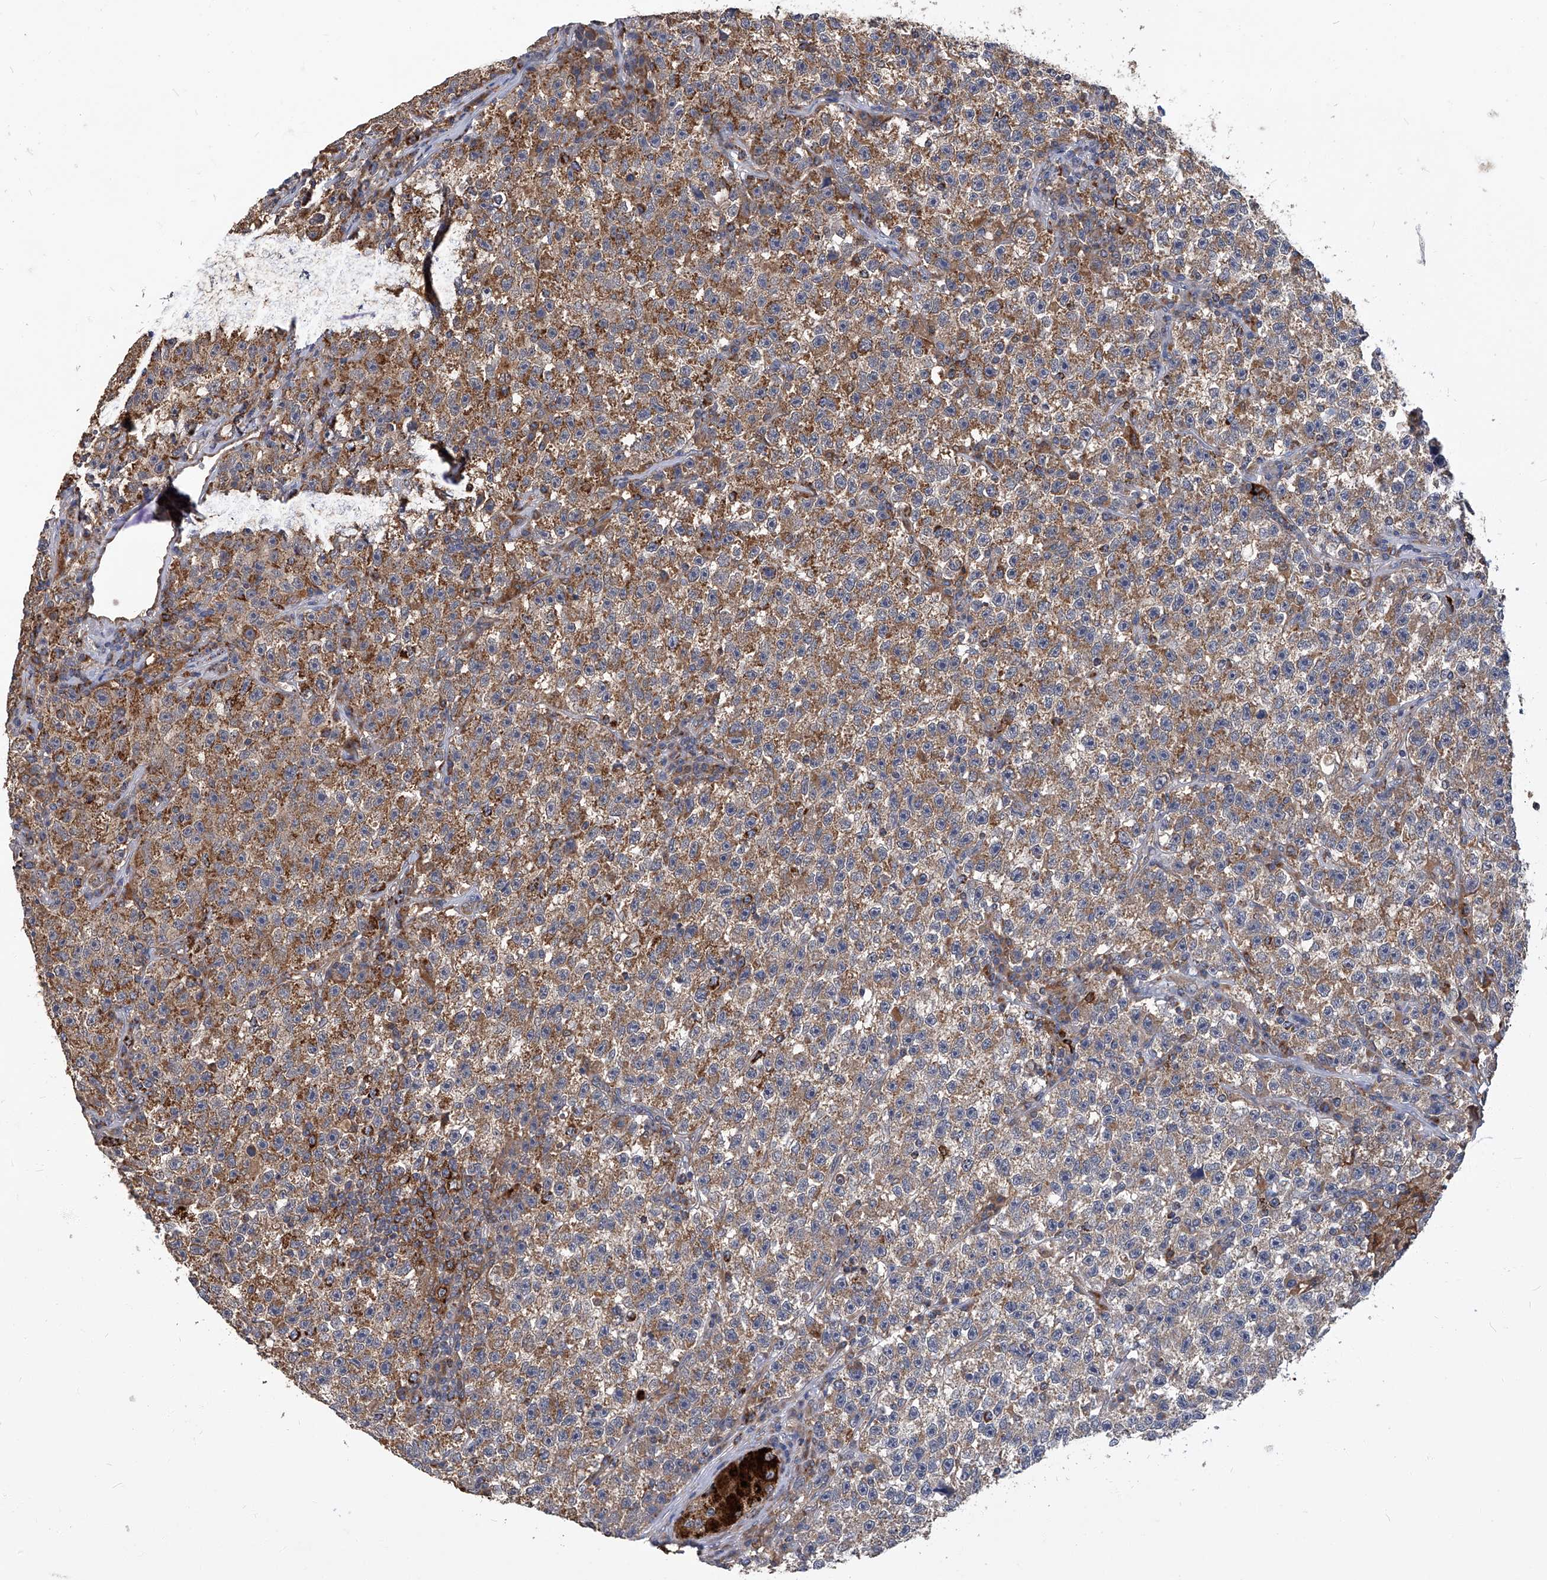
{"staining": {"intensity": "moderate", "quantity": "25%-75%", "location": "cytoplasmic/membranous"}, "tissue": "testis cancer", "cell_type": "Tumor cells", "image_type": "cancer", "snomed": [{"axis": "morphology", "description": "Seminoma, NOS"}, {"axis": "topography", "description": "Testis"}], "caption": "Testis cancer (seminoma) was stained to show a protein in brown. There is medium levels of moderate cytoplasmic/membranous staining in about 25%-75% of tumor cells. (DAB (3,3'-diaminobenzidine) IHC with brightfield microscopy, high magnification).", "gene": "TNFRSF13B", "patient": {"sex": "male", "age": 22}}